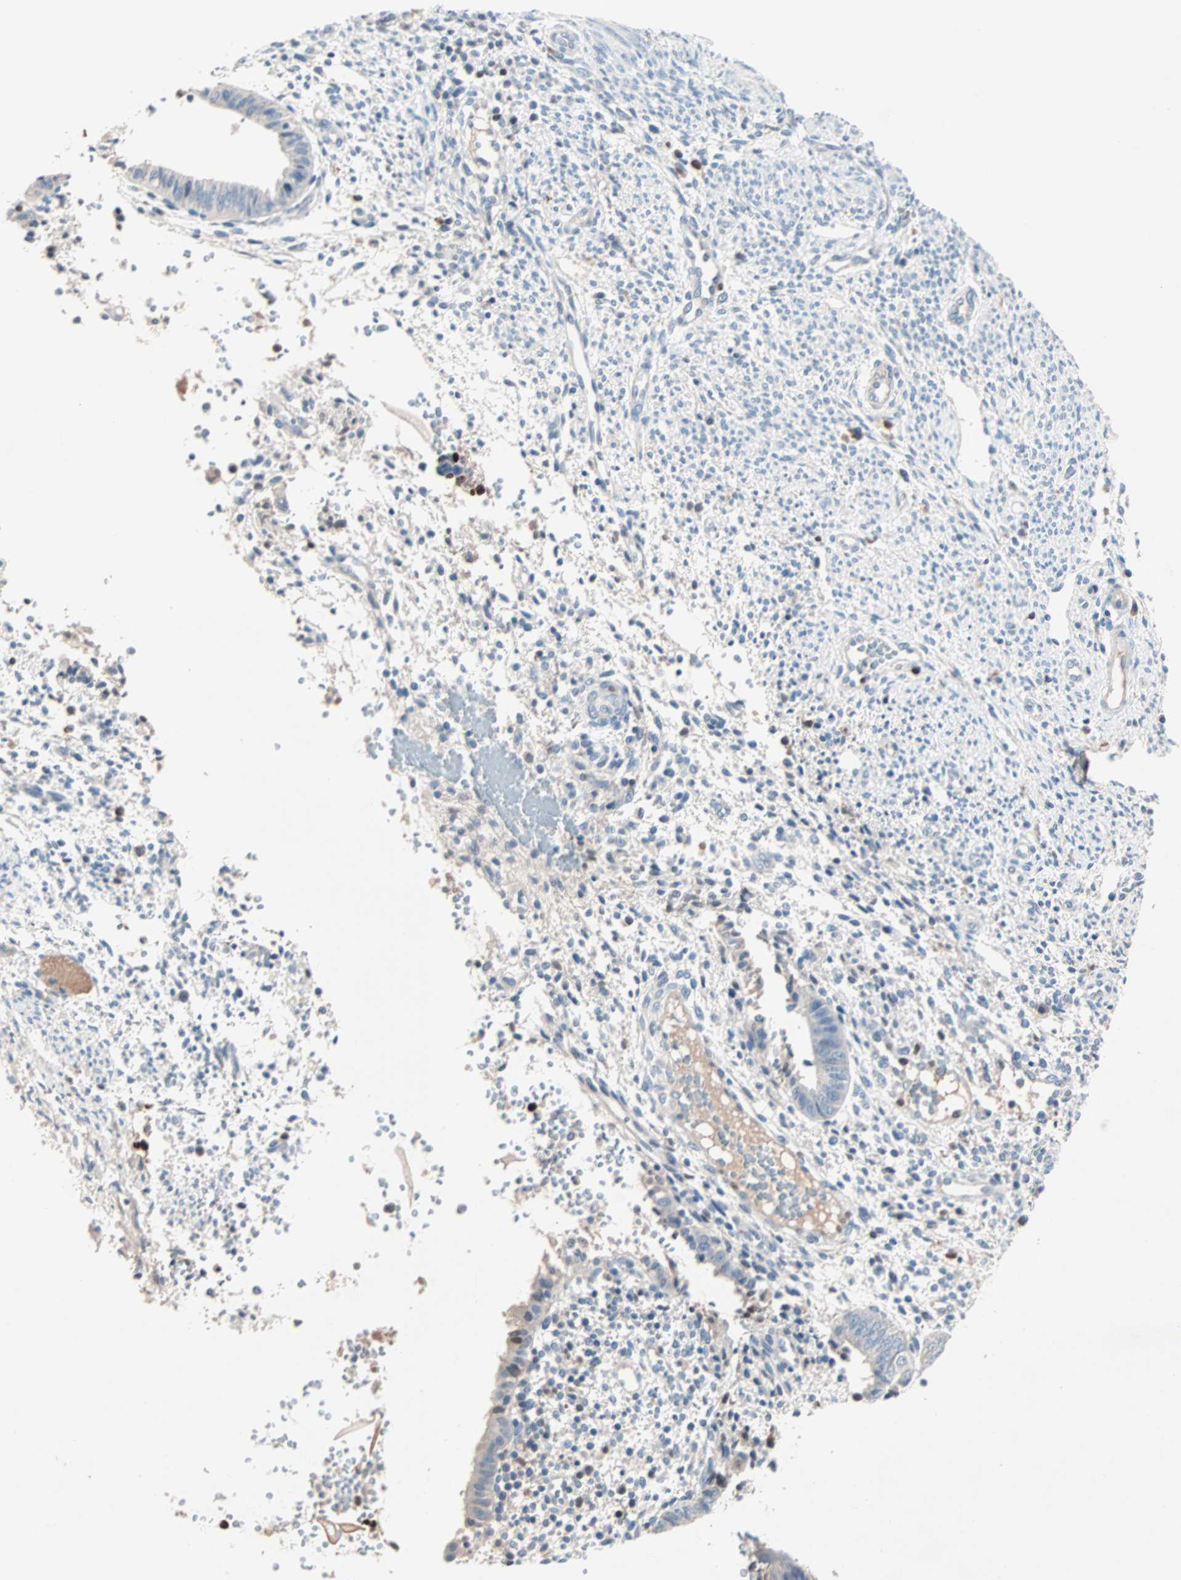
{"staining": {"intensity": "weak", "quantity": "<25%", "location": "nuclear"}, "tissue": "endometrium", "cell_type": "Cells in endometrial stroma", "image_type": "normal", "snomed": [{"axis": "morphology", "description": "Normal tissue, NOS"}, {"axis": "topography", "description": "Endometrium"}], "caption": "Endometrium was stained to show a protein in brown. There is no significant positivity in cells in endometrial stroma. (DAB immunohistochemistry (IHC) visualized using brightfield microscopy, high magnification).", "gene": "CCNE2", "patient": {"sex": "female", "age": 35}}